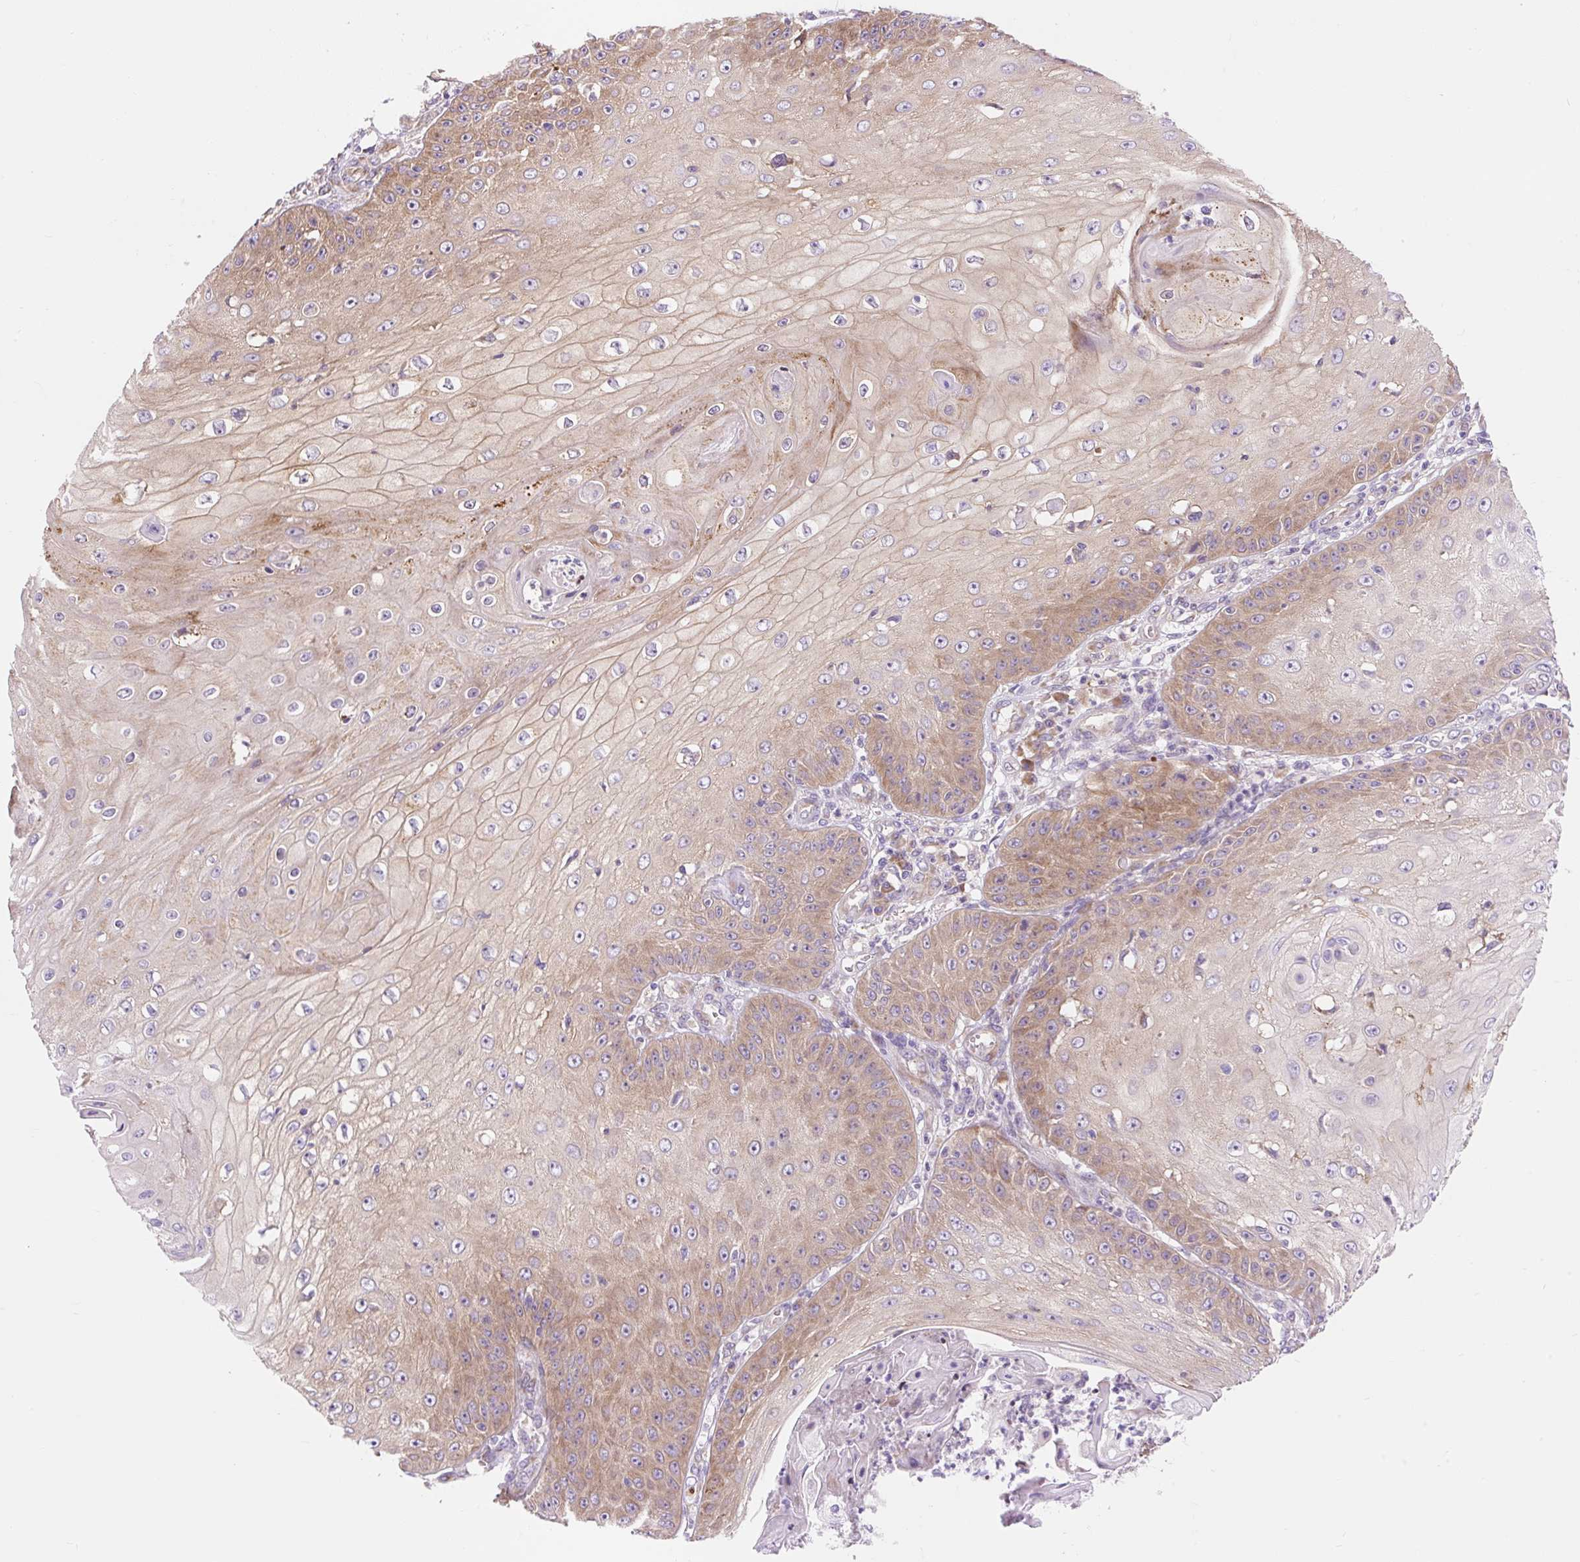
{"staining": {"intensity": "moderate", "quantity": "25%-75%", "location": "cytoplasmic/membranous"}, "tissue": "skin cancer", "cell_type": "Tumor cells", "image_type": "cancer", "snomed": [{"axis": "morphology", "description": "Squamous cell carcinoma, NOS"}, {"axis": "topography", "description": "Skin"}], "caption": "Skin cancer (squamous cell carcinoma) stained with a protein marker exhibits moderate staining in tumor cells.", "gene": "GPR45", "patient": {"sex": "male", "age": 70}}